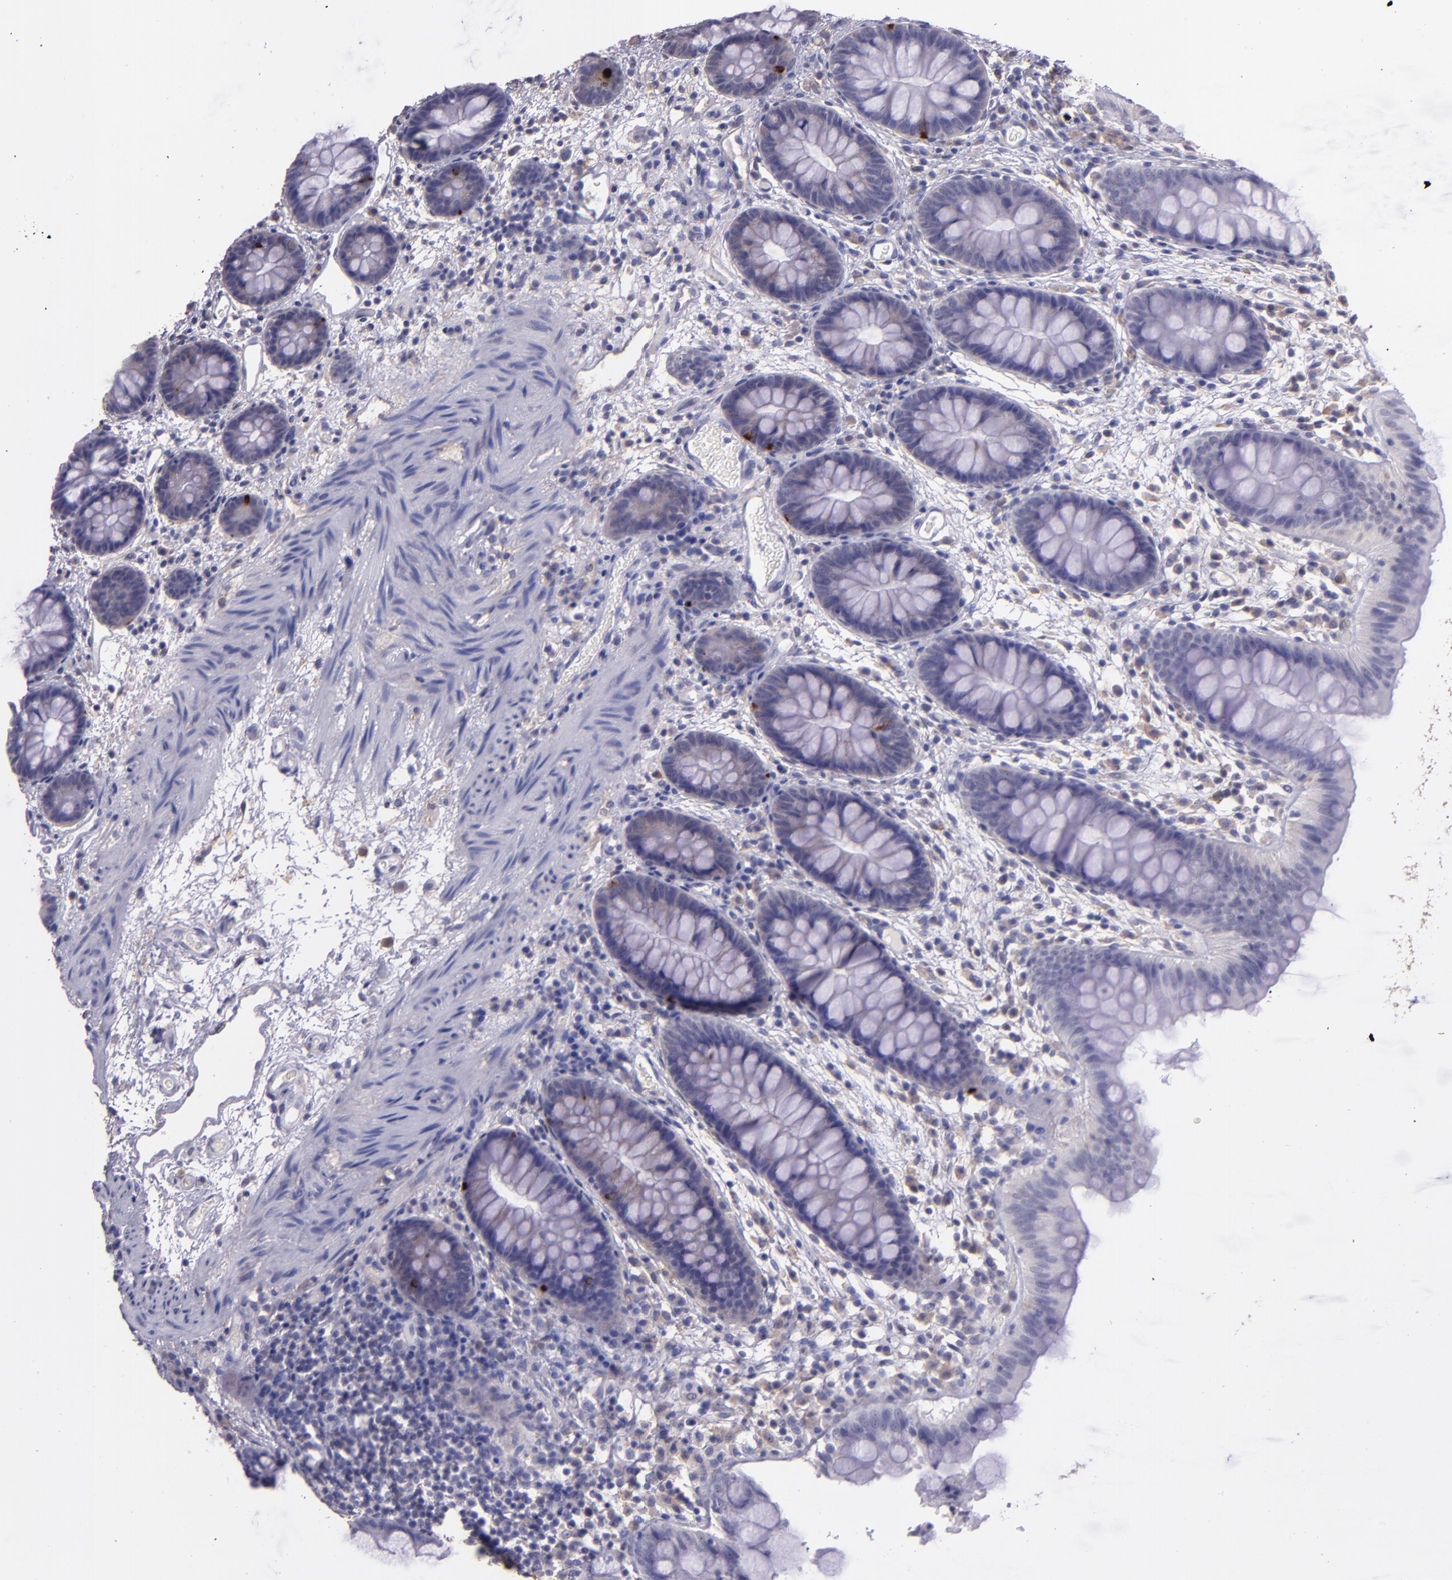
{"staining": {"intensity": "negative", "quantity": "none", "location": "none"}, "tissue": "colon", "cell_type": "Endothelial cells", "image_type": "normal", "snomed": [{"axis": "morphology", "description": "Normal tissue, NOS"}, {"axis": "topography", "description": "Smooth muscle"}, {"axis": "topography", "description": "Colon"}], "caption": "Immunohistochemistry (IHC) of unremarkable colon exhibits no staining in endothelial cells. The staining was performed using DAB (3,3'-diaminobenzidine) to visualize the protein expression in brown, while the nuclei were stained in blue with hematoxylin (Magnification: 20x).", "gene": "PAPPA", "patient": {"sex": "male", "age": 67}}